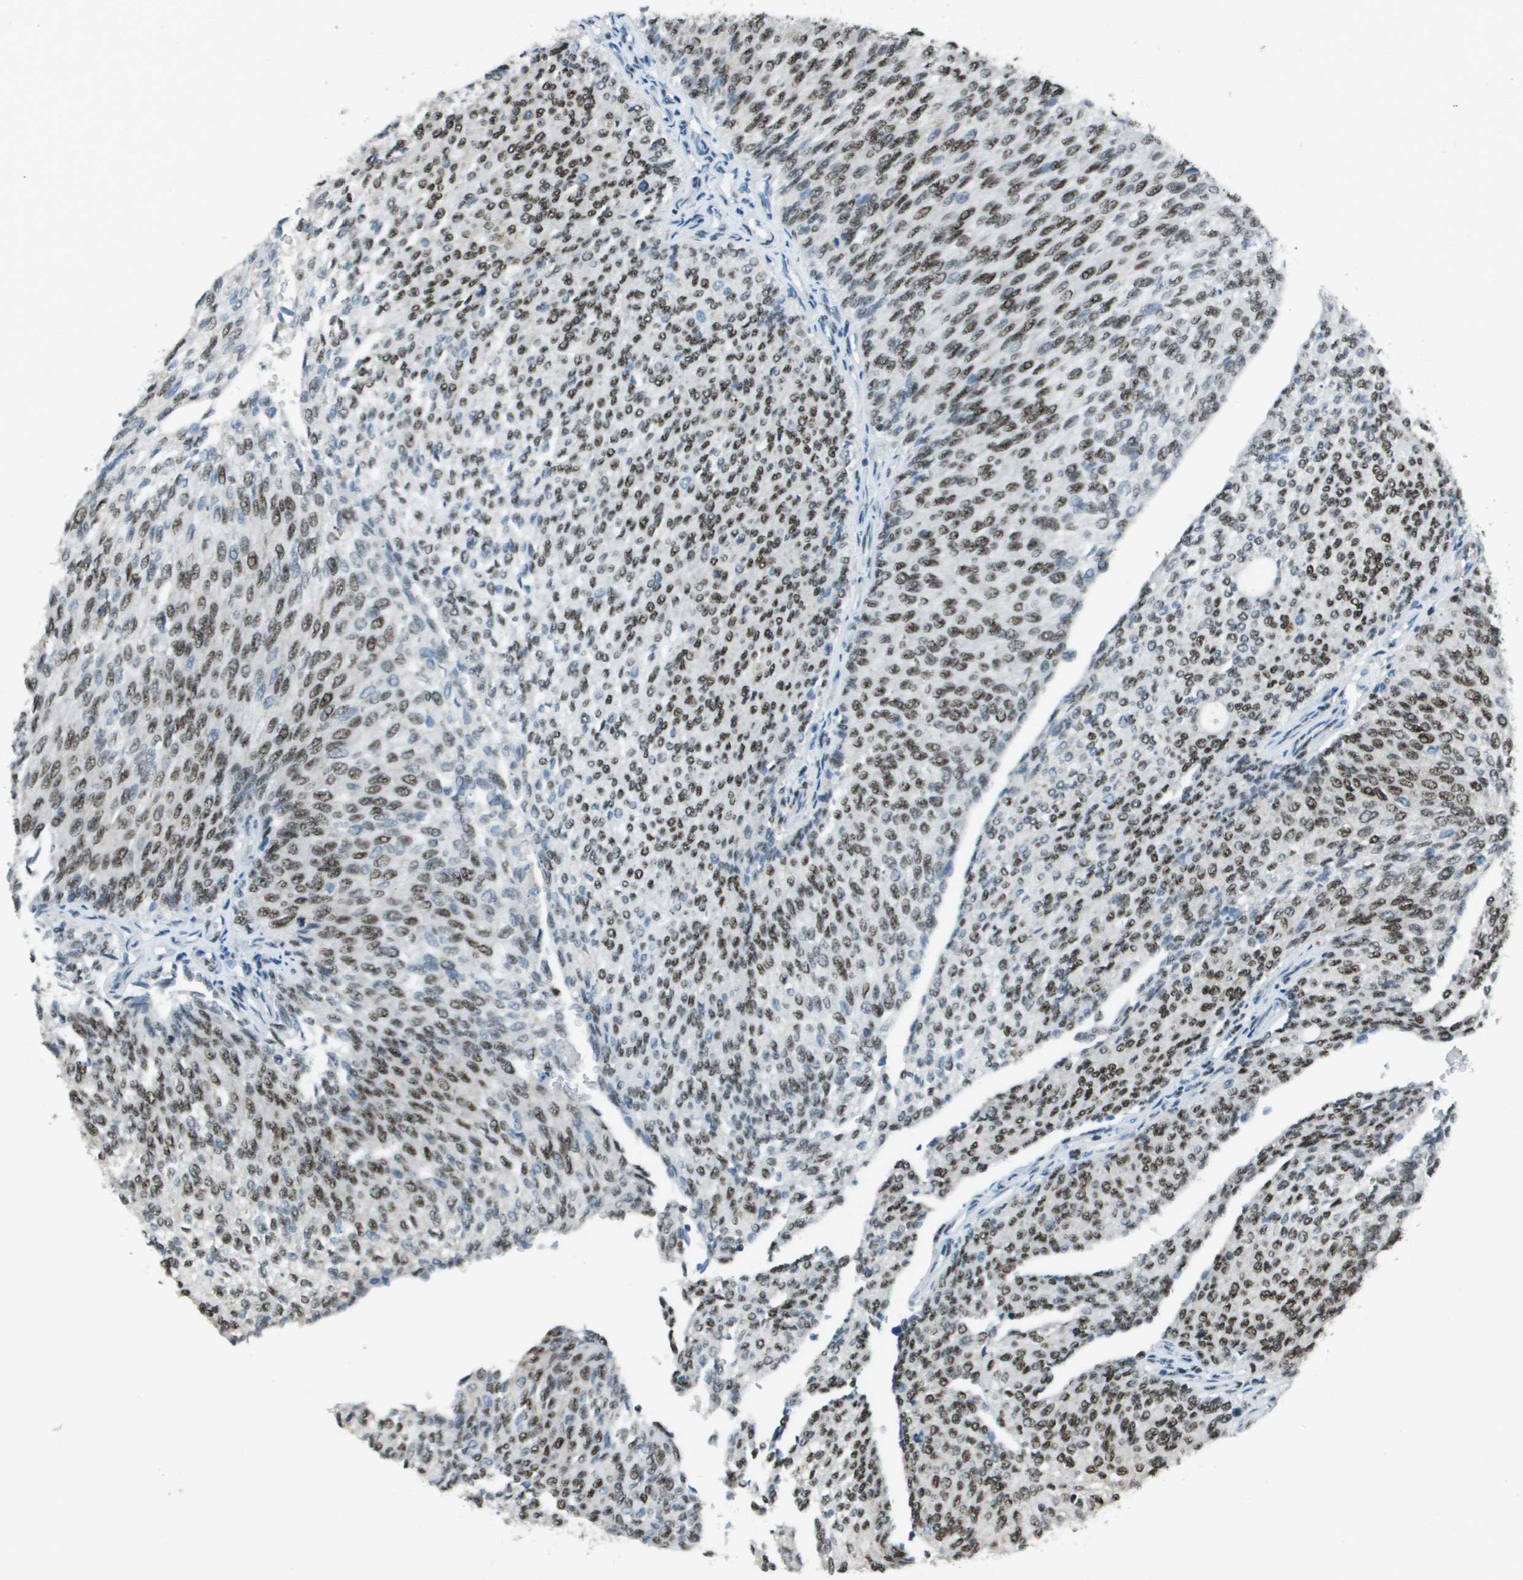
{"staining": {"intensity": "moderate", "quantity": ">75%", "location": "nuclear"}, "tissue": "urothelial cancer", "cell_type": "Tumor cells", "image_type": "cancer", "snomed": [{"axis": "morphology", "description": "Urothelial carcinoma, Low grade"}, {"axis": "topography", "description": "Urinary bladder"}], "caption": "Immunohistochemical staining of low-grade urothelial carcinoma reveals moderate nuclear protein expression in approximately >75% of tumor cells.", "gene": "DEPDC1", "patient": {"sex": "female", "age": 79}}